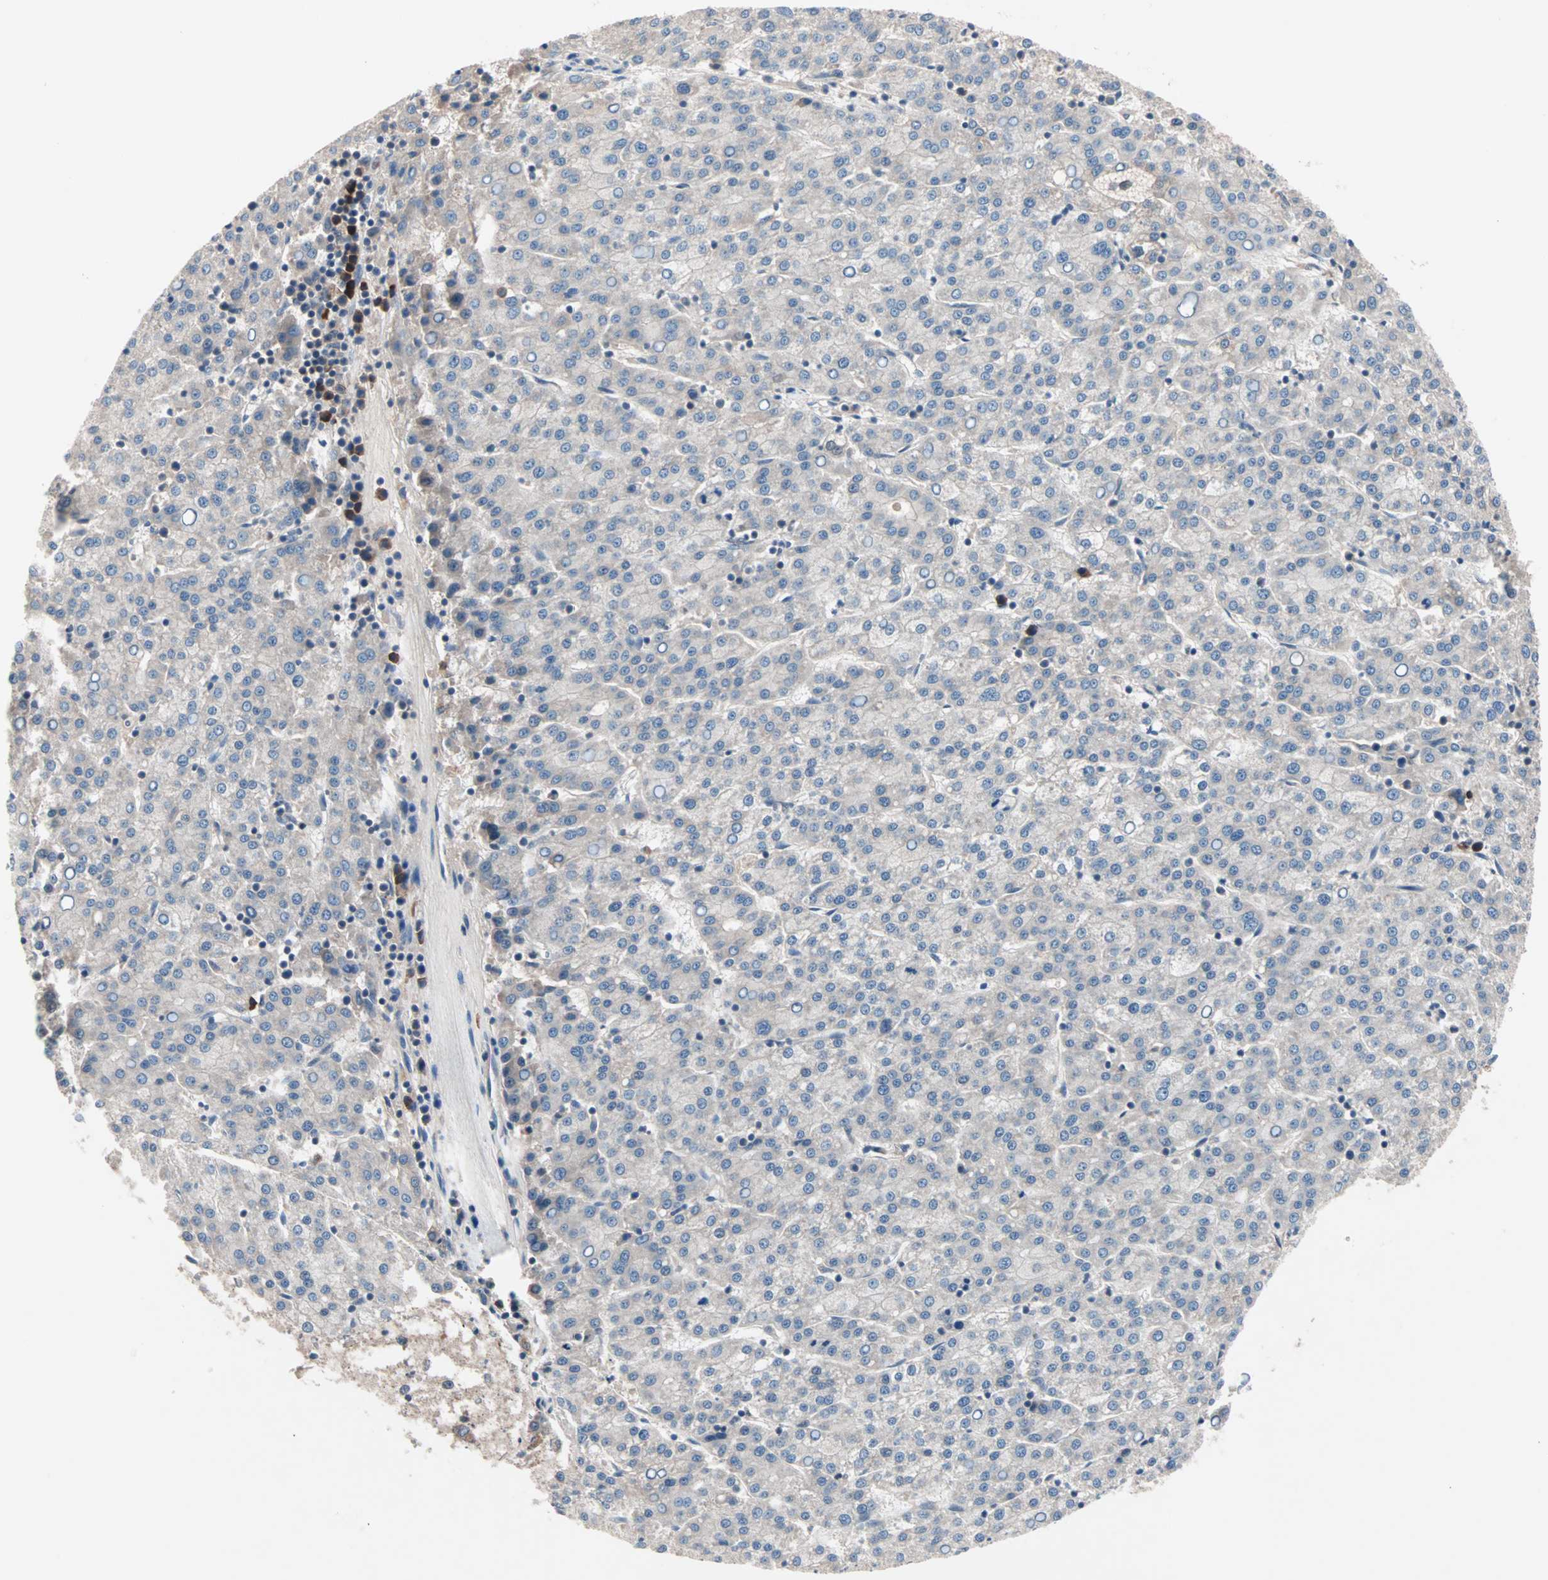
{"staining": {"intensity": "negative", "quantity": "none", "location": "none"}, "tissue": "liver cancer", "cell_type": "Tumor cells", "image_type": "cancer", "snomed": [{"axis": "morphology", "description": "Carcinoma, Hepatocellular, NOS"}, {"axis": "topography", "description": "Liver"}], "caption": "Immunohistochemistry (IHC) photomicrograph of human liver cancer stained for a protein (brown), which displays no positivity in tumor cells.", "gene": "CAD", "patient": {"sex": "female", "age": 58}}